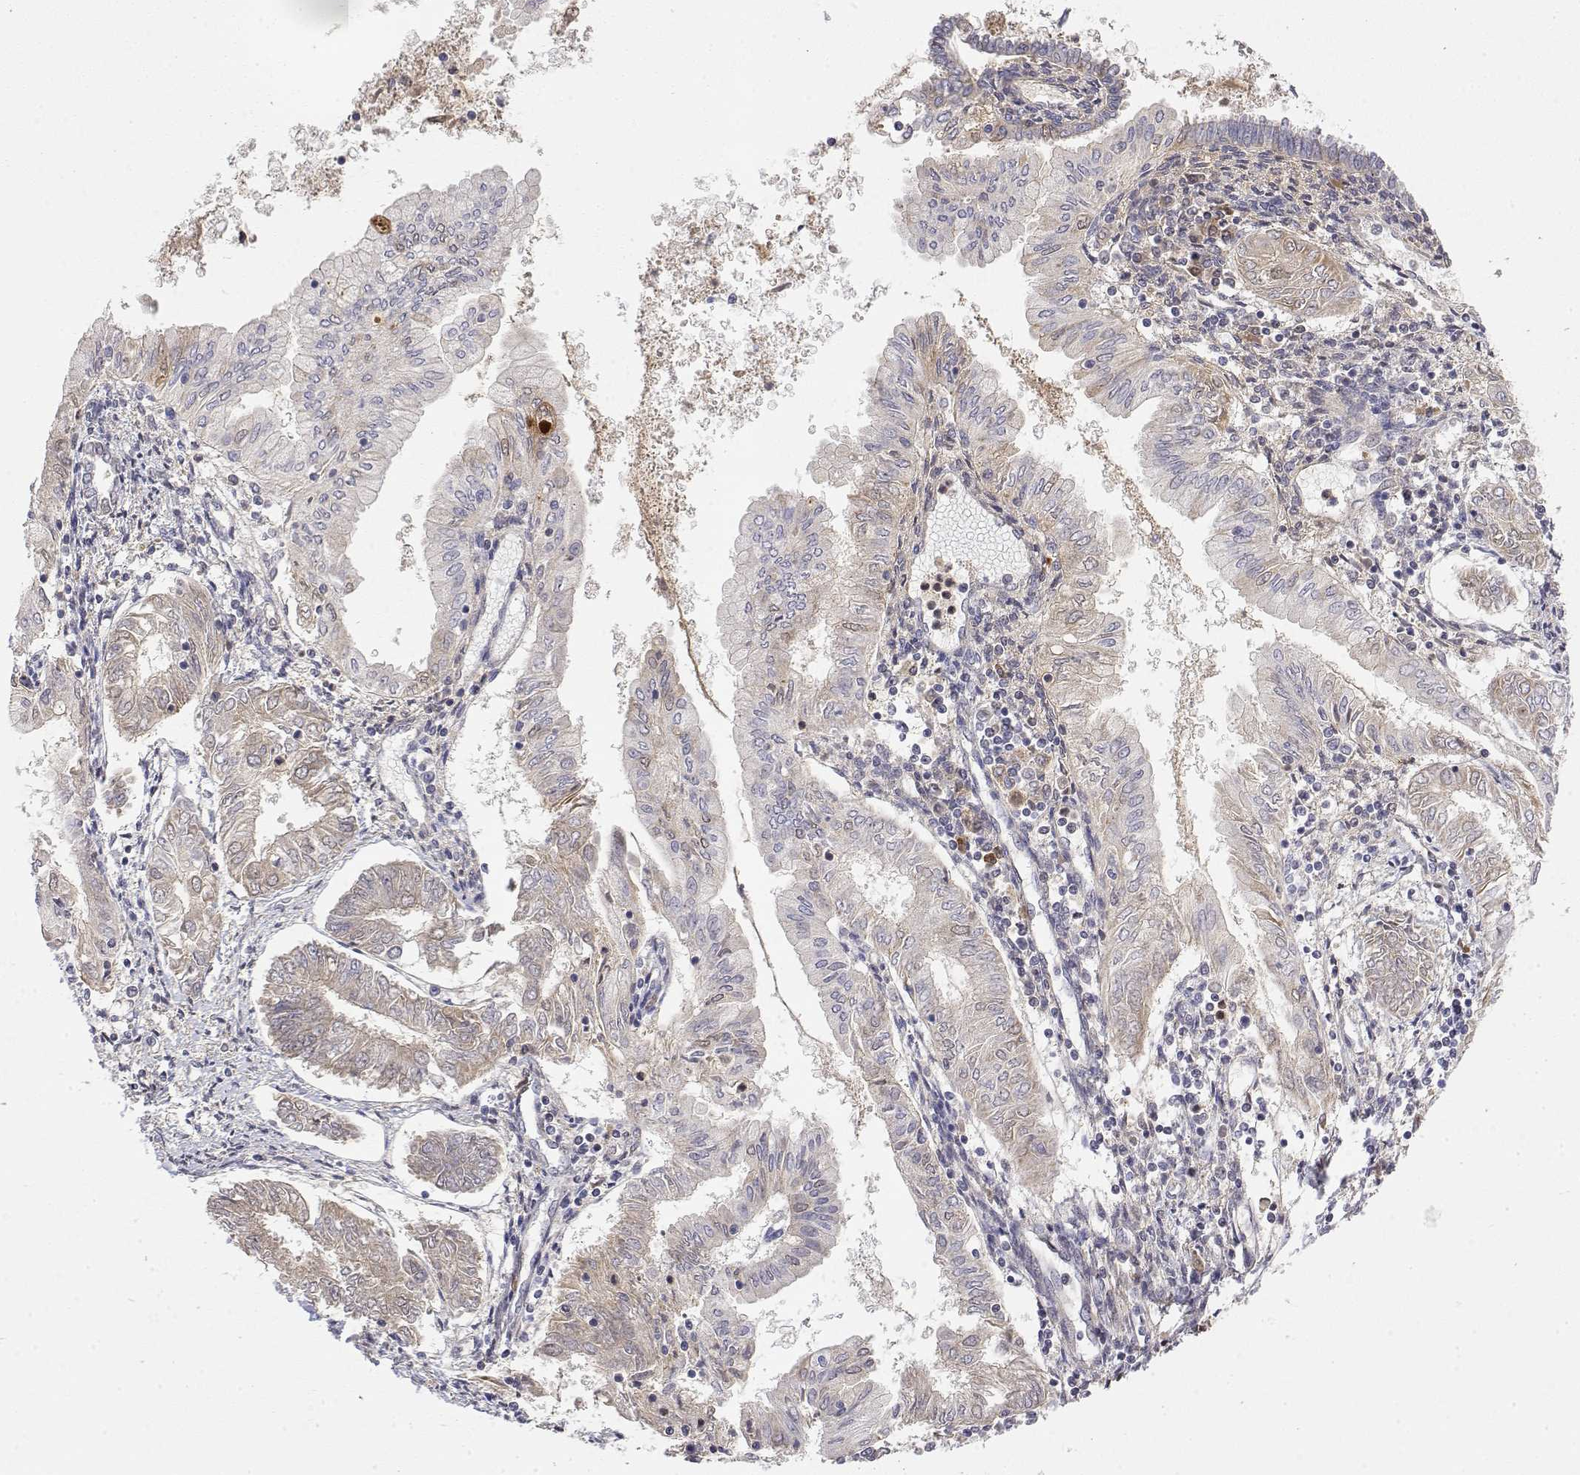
{"staining": {"intensity": "negative", "quantity": "none", "location": "none"}, "tissue": "endometrial cancer", "cell_type": "Tumor cells", "image_type": "cancer", "snomed": [{"axis": "morphology", "description": "Adenocarcinoma, NOS"}, {"axis": "topography", "description": "Endometrium"}], "caption": "High magnification brightfield microscopy of endometrial cancer (adenocarcinoma) stained with DAB (brown) and counterstained with hematoxylin (blue): tumor cells show no significant expression. (Brightfield microscopy of DAB (3,3'-diaminobenzidine) immunohistochemistry at high magnification).", "gene": "IGFBP4", "patient": {"sex": "female", "age": 68}}